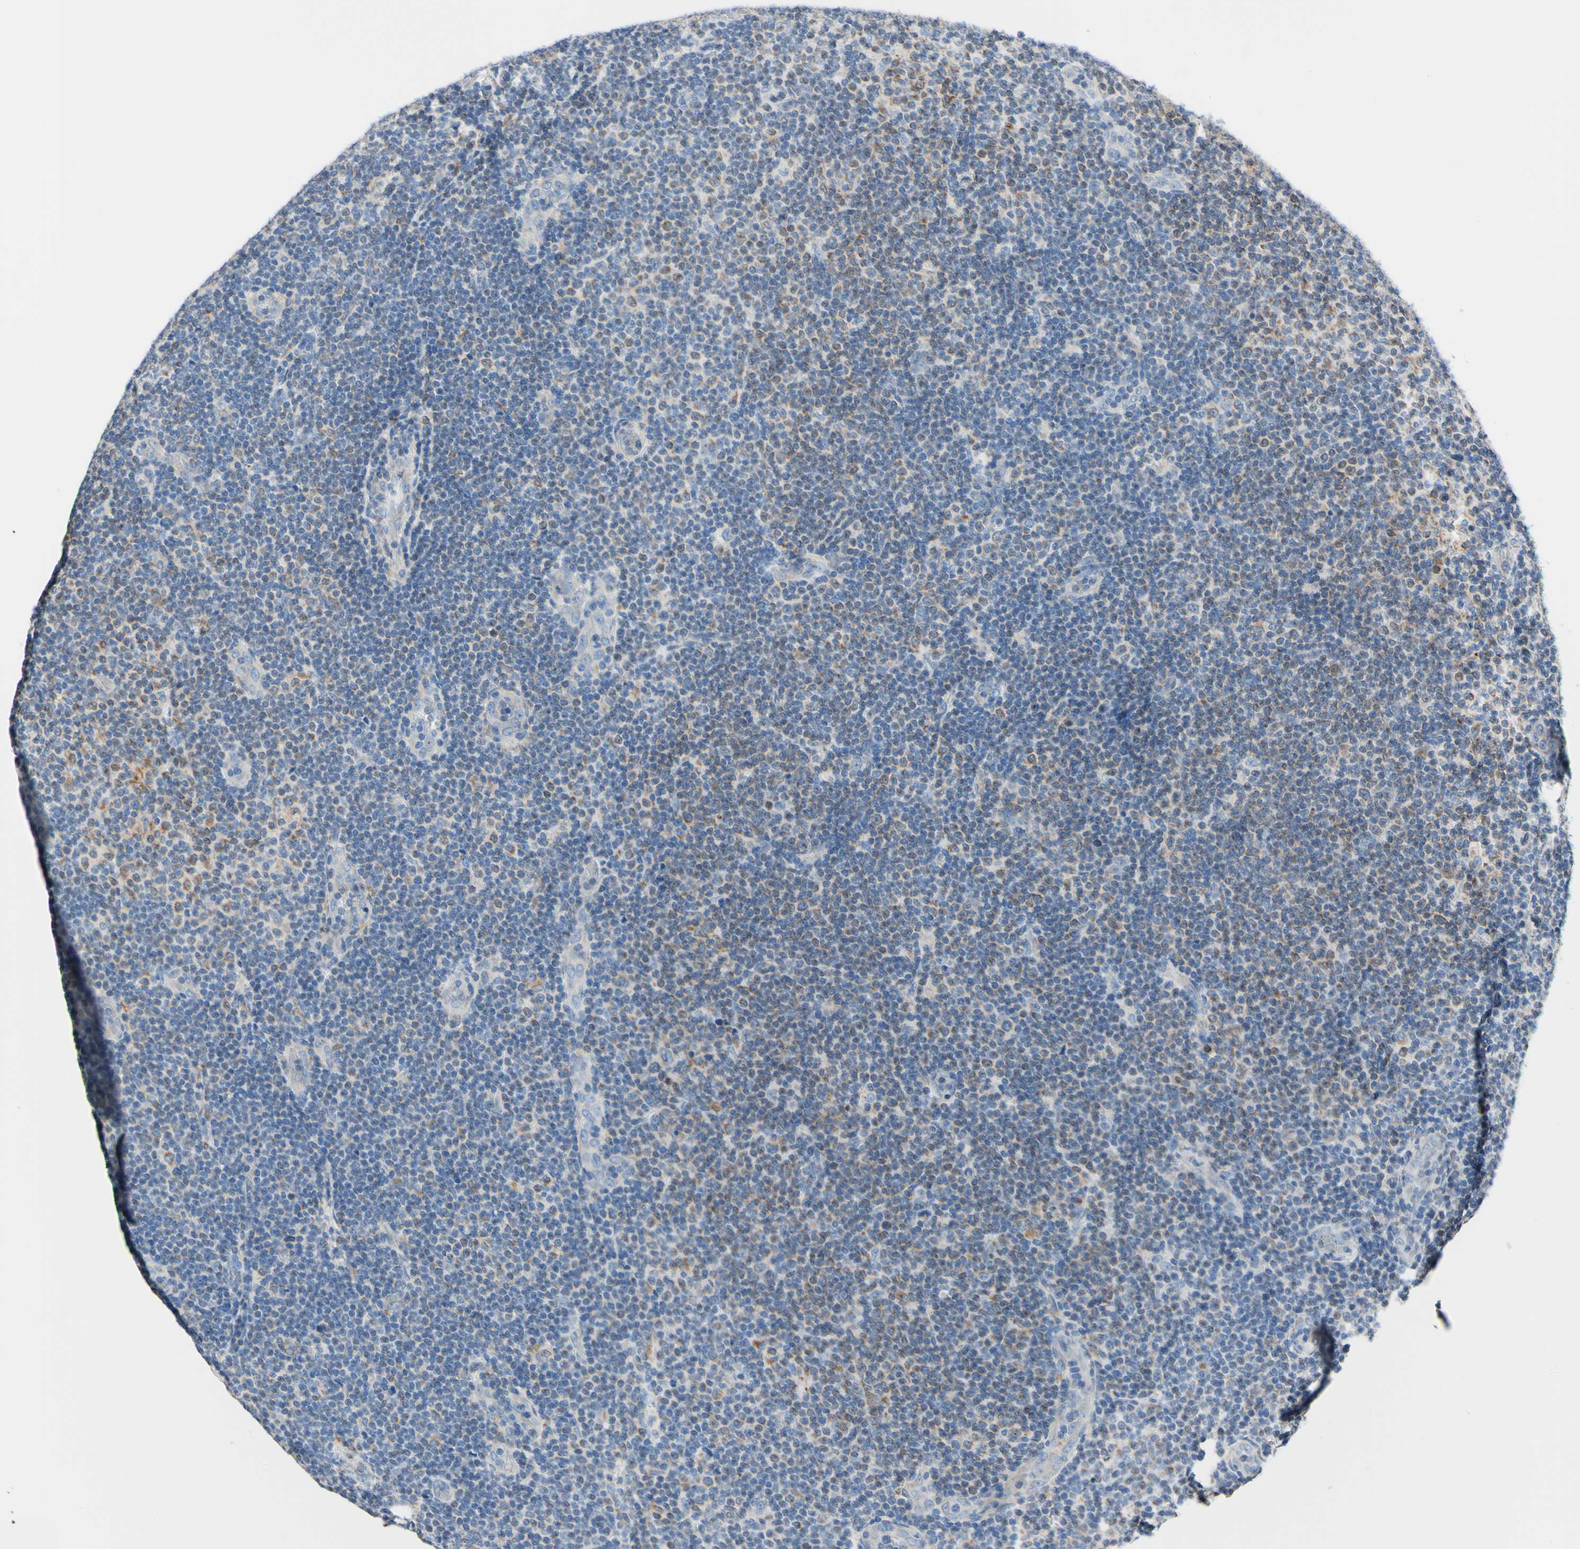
{"staining": {"intensity": "moderate", "quantity": "<25%", "location": "cytoplasmic/membranous"}, "tissue": "lymphoma", "cell_type": "Tumor cells", "image_type": "cancer", "snomed": [{"axis": "morphology", "description": "Malignant lymphoma, non-Hodgkin's type, Low grade"}, {"axis": "topography", "description": "Lymph node"}], "caption": "Immunohistochemistry histopathology image of malignant lymphoma, non-Hodgkin's type (low-grade) stained for a protein (brown), which exhibits low levels of moderate cytoplasmic/membranous staining in approximately <25% of tumor cells.", "gene": "RETREG2", "patient": {"sex": "male", "age": 83}}